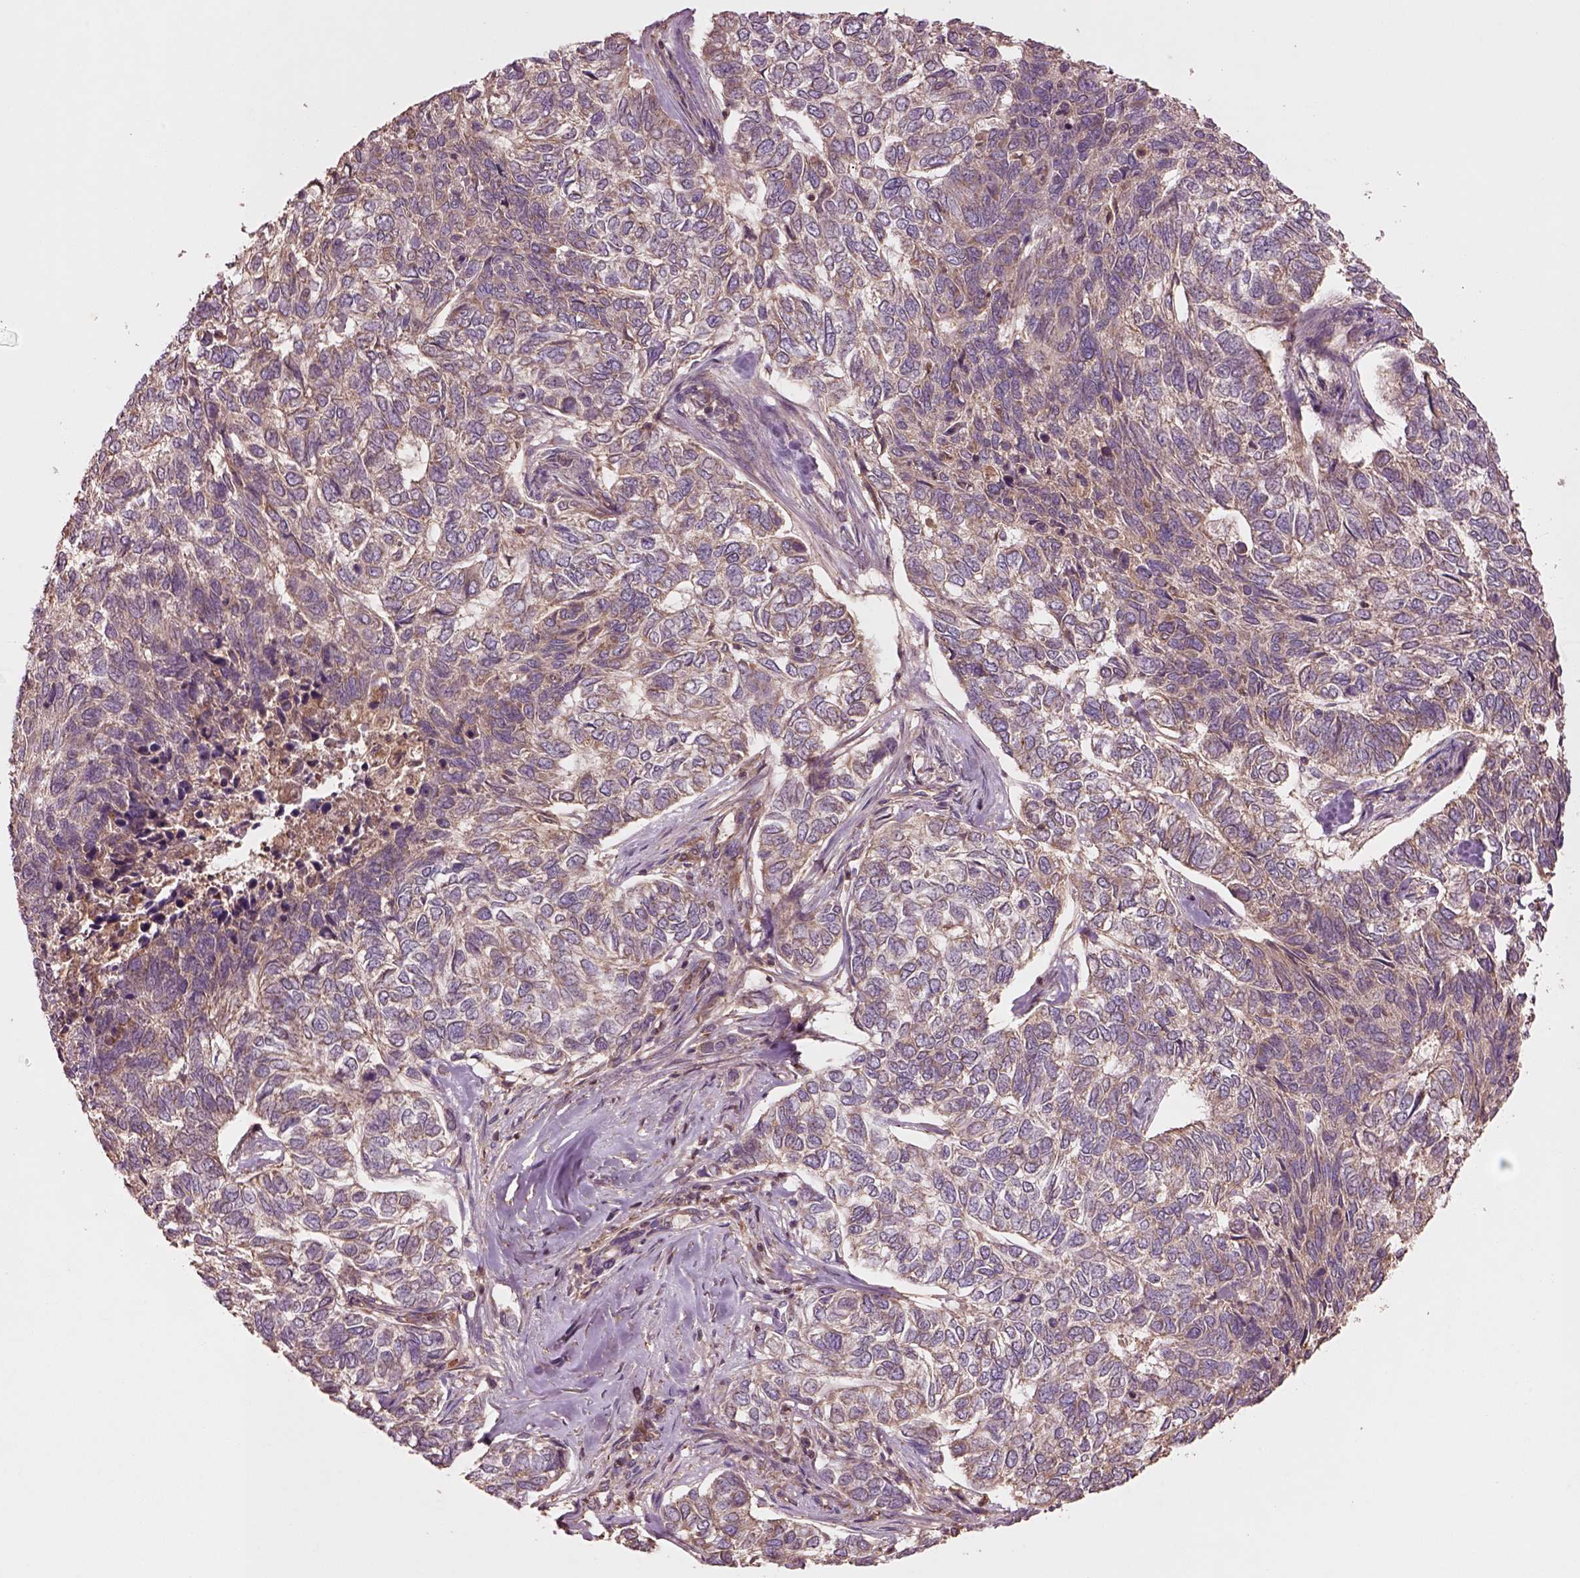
{"staining": {"intensity": "weak", "quantity": "<25%", "location": "cytoplasmic/membranous"}, "tissue": "skin cancer", "cell_type": "Tumor cells", "image_type": "cancer", "snomed": [{"axis": "morphology", "description": "Basal cell carcinoma"}, {"axis": "topography", "description": "Skin"}], "caption": "The photomicrograph displays no significant positivity in tumor cells of skin cancer (basal cell carcinoma).", "gene": "TRADD", "patient": {"sex": "female", "age": 65}}